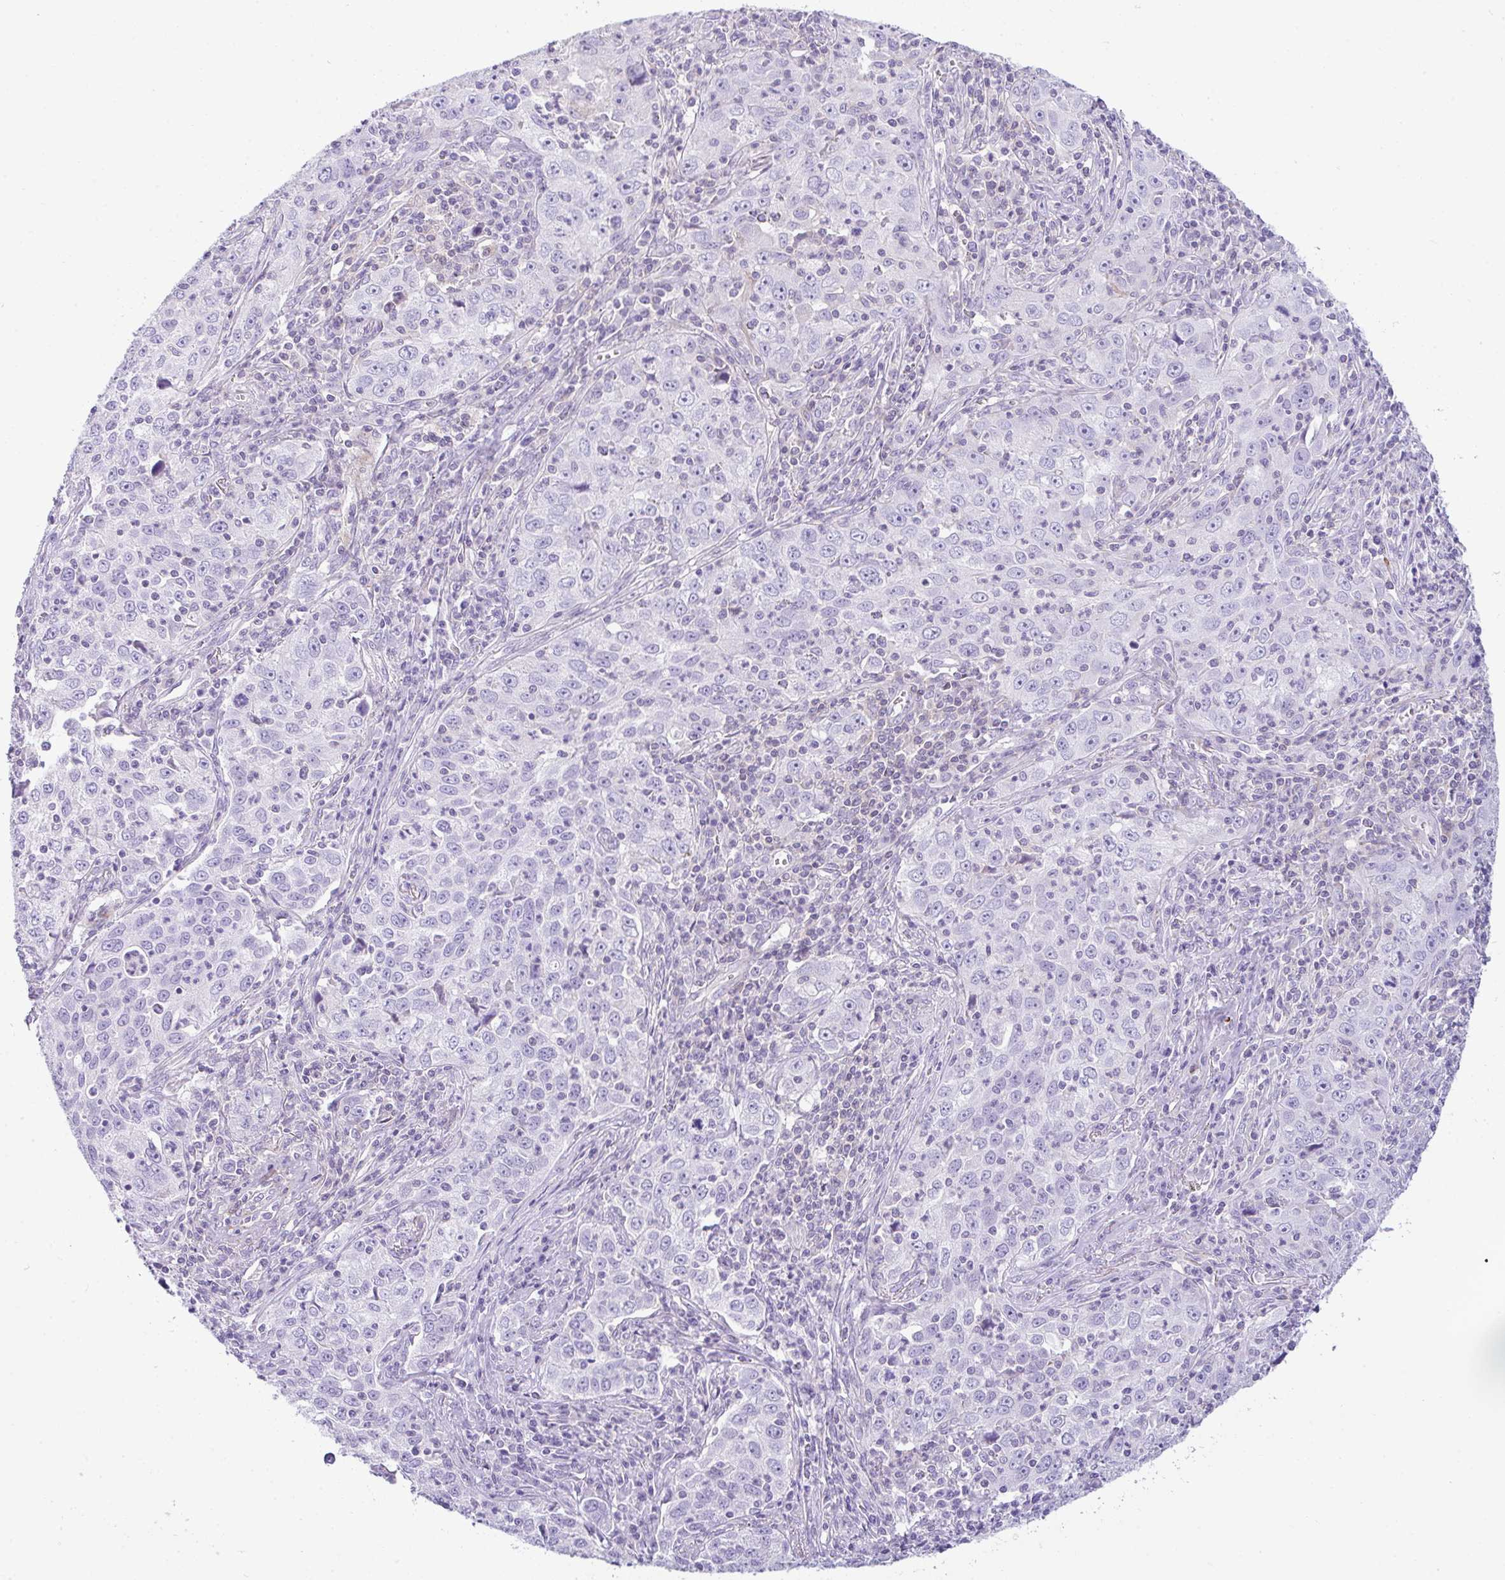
{"staining": {"intensity": "negative", "quantity": "none", "location": "none"}, "tissue": "lung cancer", "cell_type": "Tumor cells", "image_type": "cancer", "snomed": [{"axis": "morphology", "description": "Squamous cell carcinoma, NOS"}, {"axis": "topography", "description": "Lung"}], "caption": "IHC histopathology image of lung cancer stained for a protein (brown), which reveals no staining in tumor cells.", "gene": "CDRT15", "patient": {"sex": "male", "age": 71}}